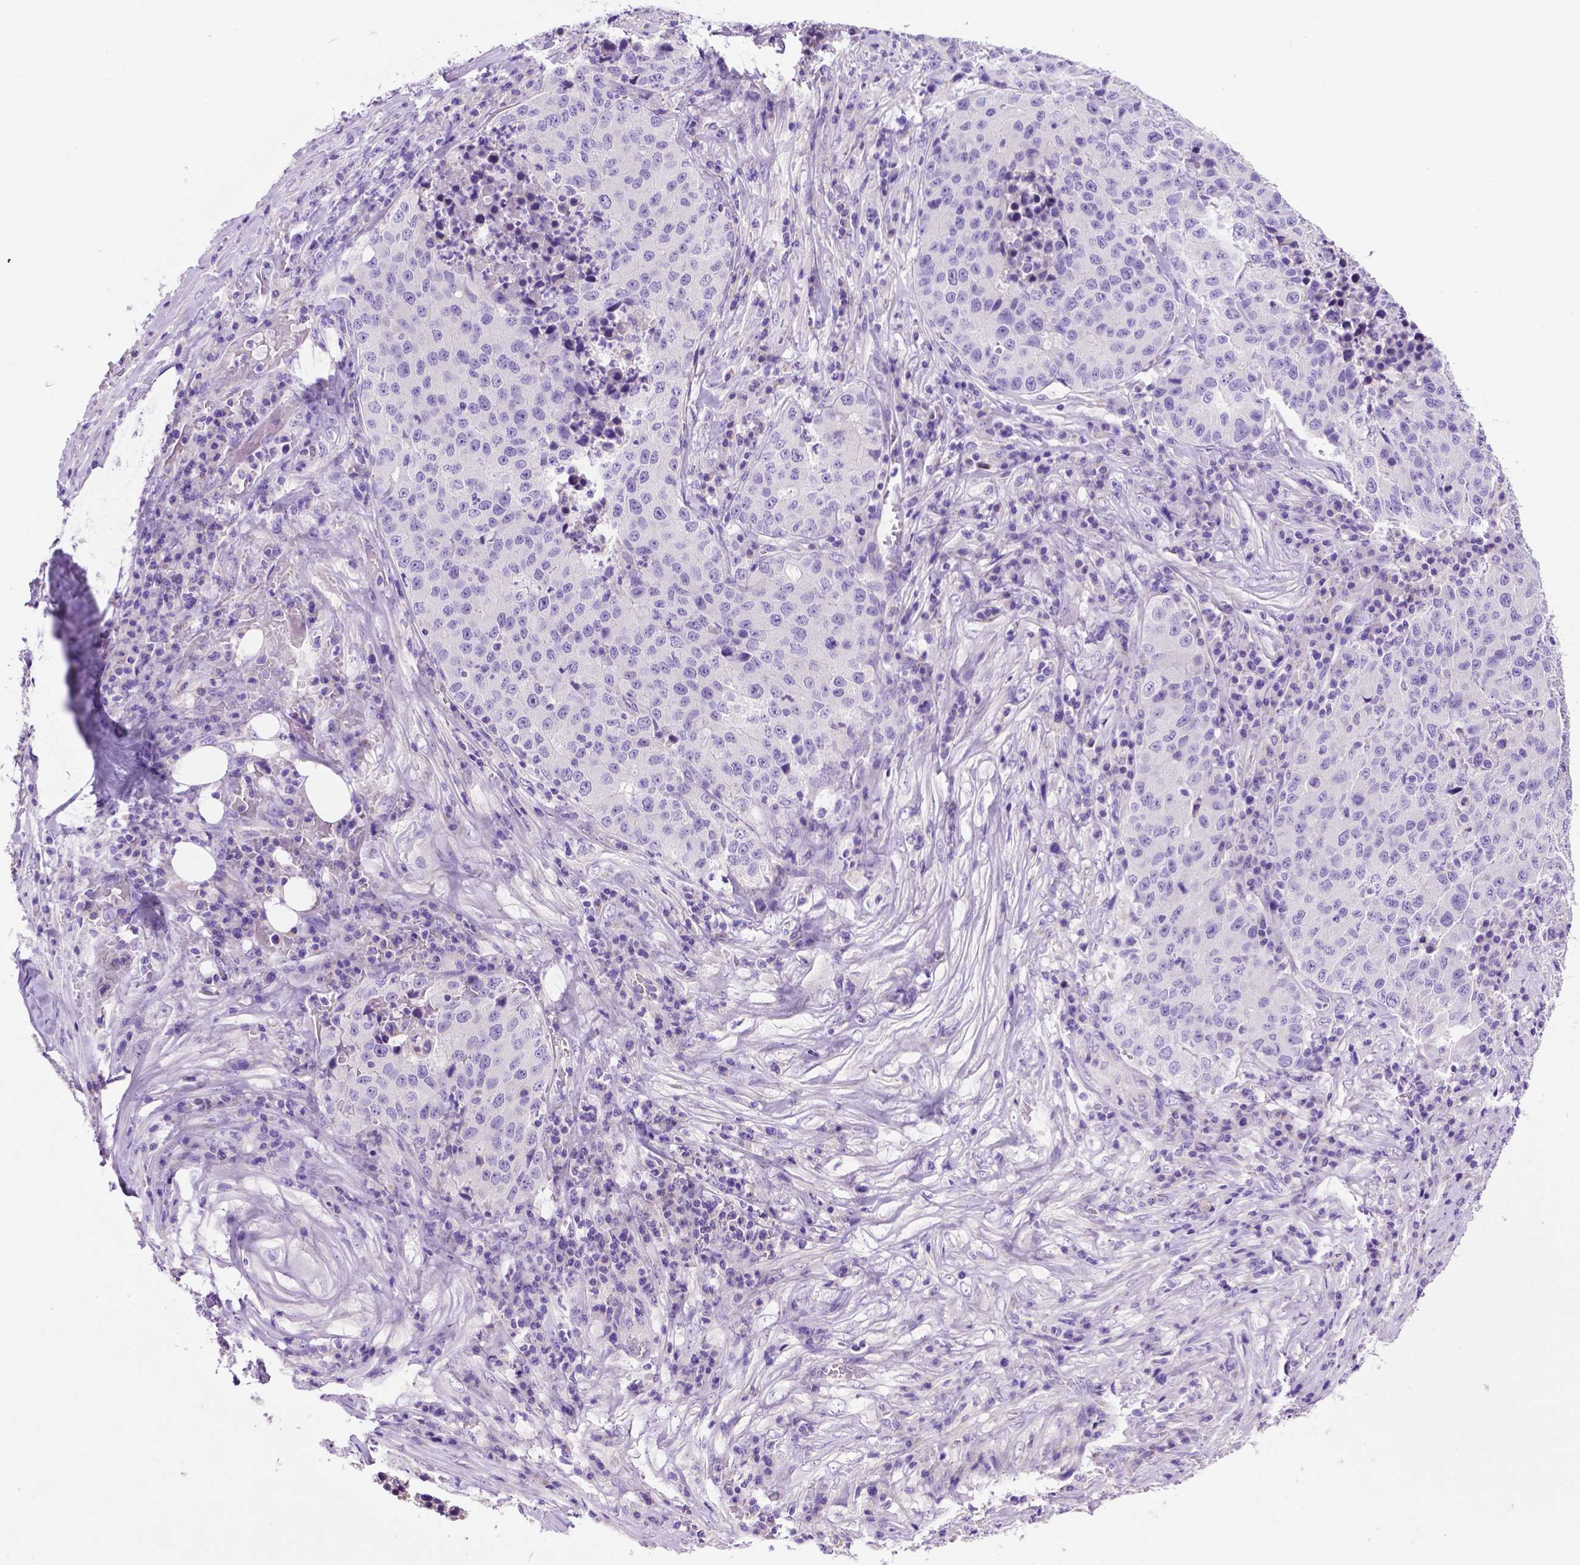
{"staining": {"intensity": "negative", "quantity": "none", "location": "none"}, "tissue": "stomach cancer", "cell_type": "Tumor cells", "image_type": "cancer", "snomed": [{"axis": "morphology", "description": "Adenocarcinoma, NOS"}, {"axis": "topography", "description": "Stomach"}], "caption": "An image of stomach cancer stained for a protein displays no brown staining in tumor cells. (DAB (3,3'-diaminobenzidine) immunohistochemistry, high magnification).", "gene": "PHYHIP", "patient": {"sex": "male", "age": 71}}